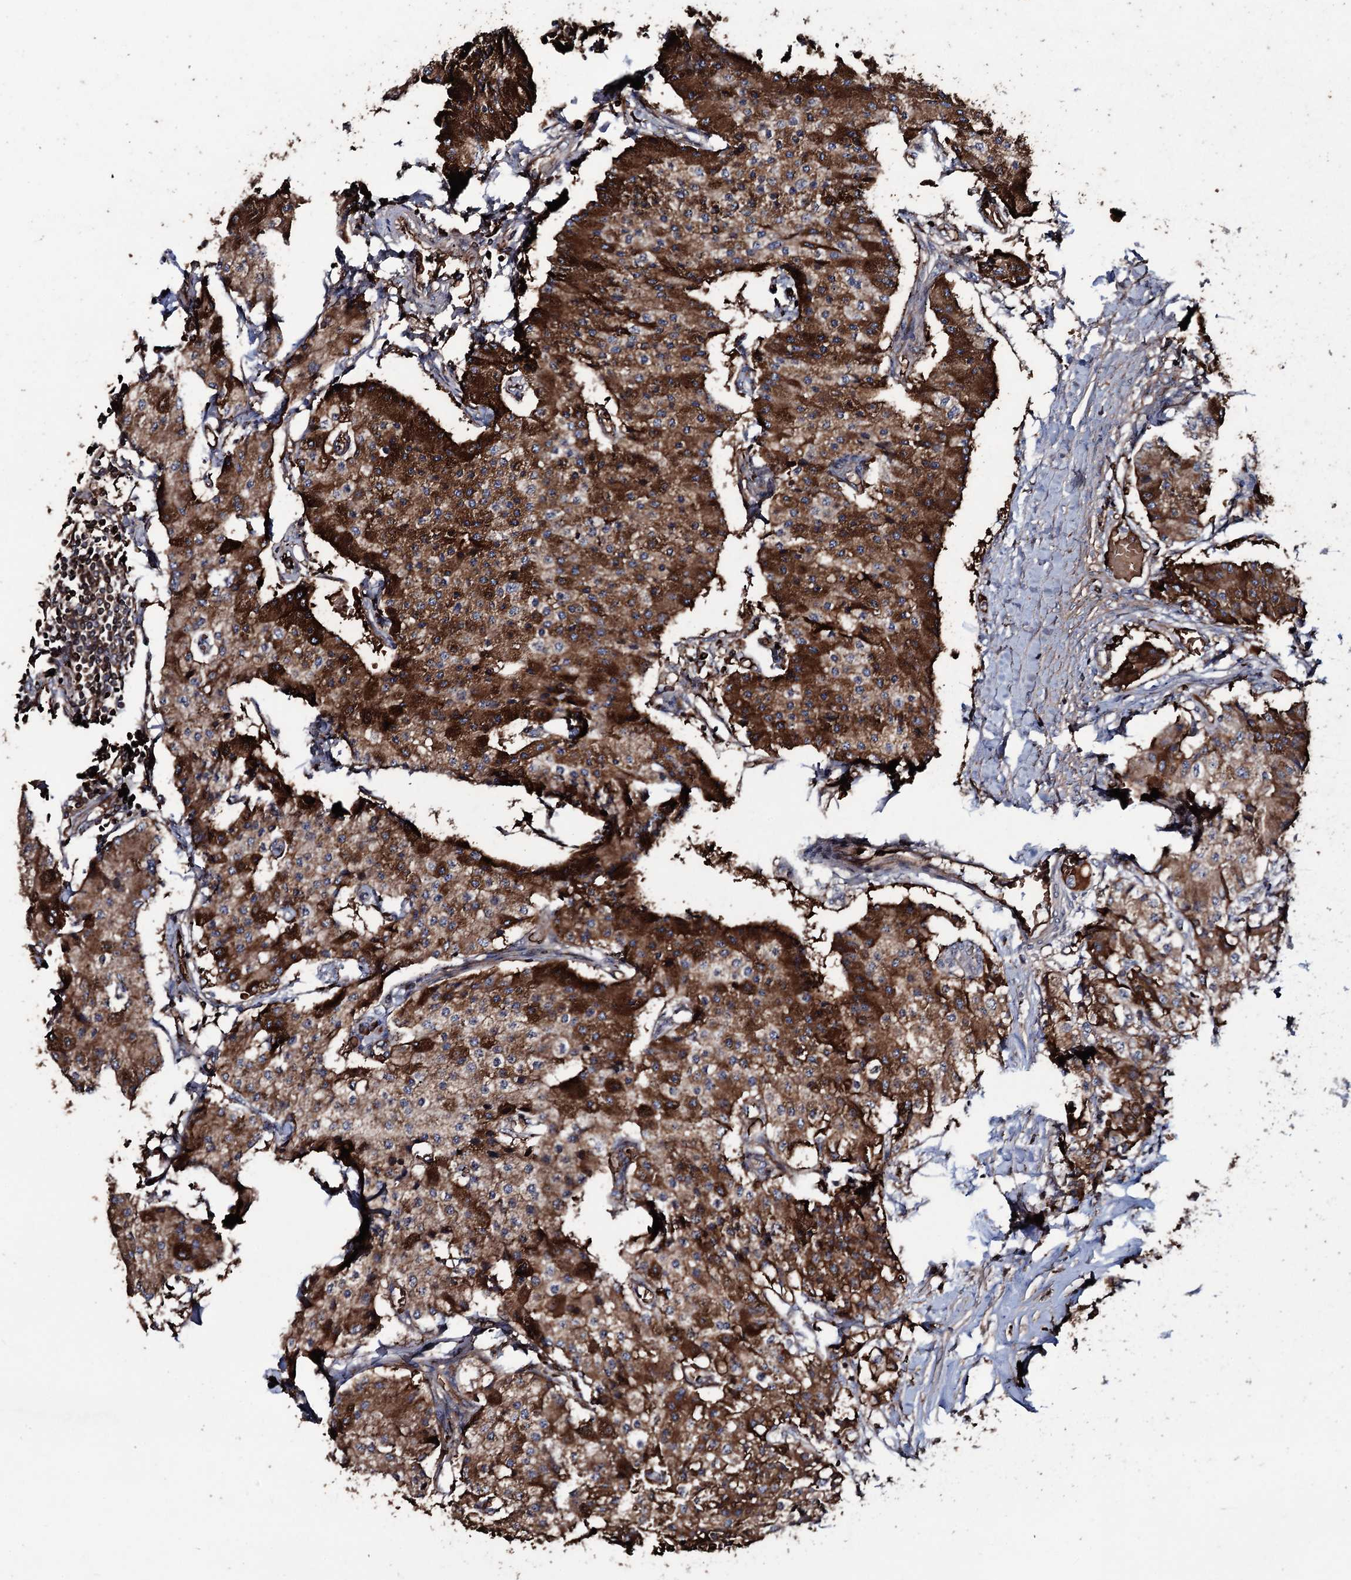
{"staining": {"intensity": "strong", "quantity": ">75%", "location": "cytoplasmic/membranous"}, "tissue": "carcinoid", "cell_type": "Tumor cells", "image_type": "cancer", "snomed": [{"axis": "morphology", "description": "Carcinoid, malignant, NOS"}, {"axis": "topography", "description": "Colon"}], "caption": "An immunohistochemistry image of neoplastic tissue is shown. Protein staining in brown highlights strong cytoplasmic/membranous positivity in carcinoid within tumor cells. The staining was performed using DAB (3,3'-diaminobenzidine) to visualize the protein expression in brown, while the nuclei were stained in blue with hematoxylin (Magnification: 20x).", "gene": "ZSWIM8", "patient": {"sex": "female", "age": 52}}